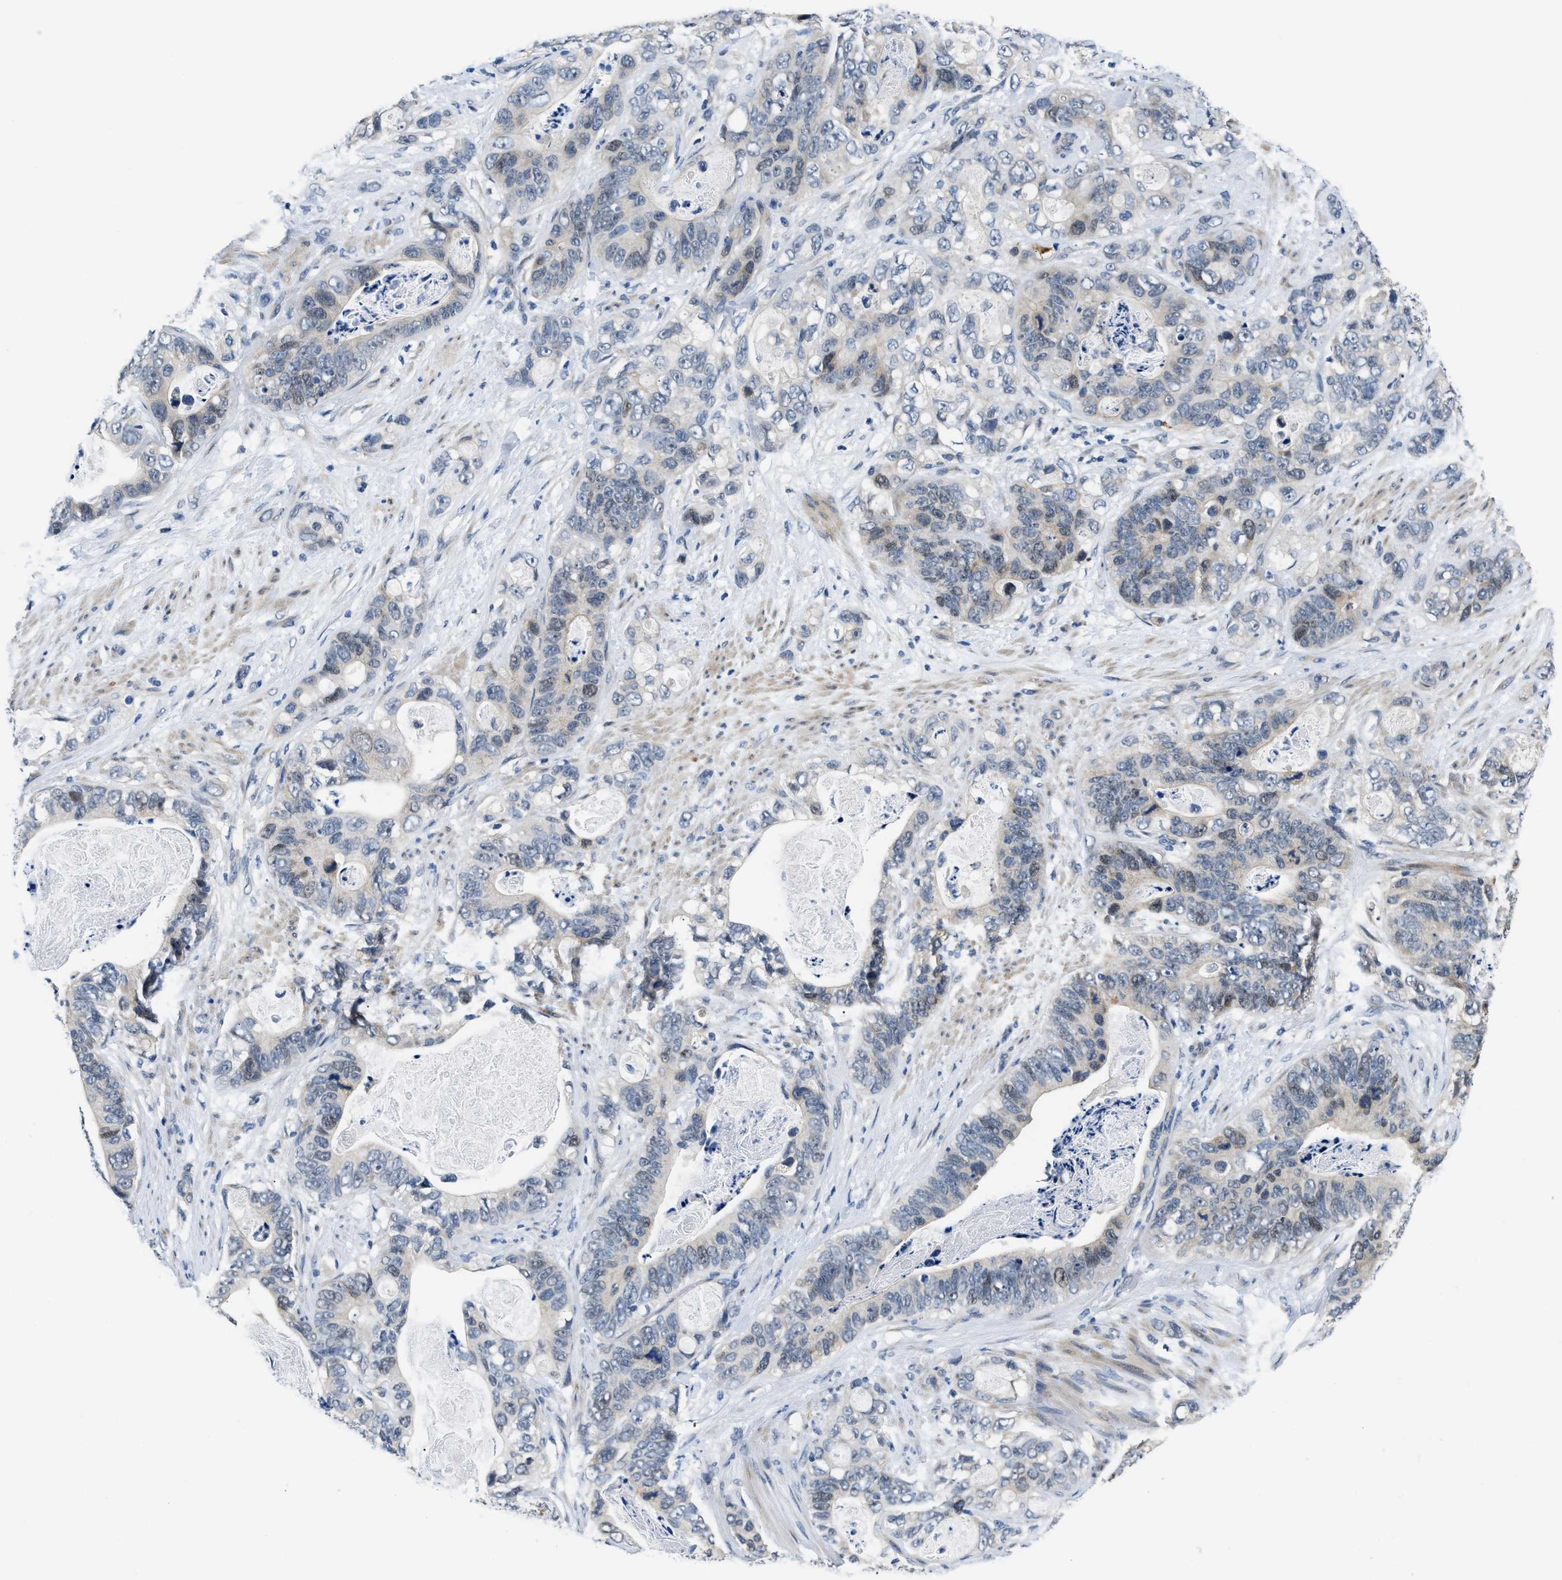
{"staining": {"intensity": "weak", "quantity": "<25%", "location": "cytoplasmic/membranous"}, "tissue": "stomach cancer", "cell_type": "Tumor cells", "image_type": "cancer", "snomed": [{"axis": "morphology", "description": "Normal tissue, NOS"}, {"axis": "morphology", "description": "Adenocarcinoma, NOS"}, {"axis": "topography", "description": "Stomach"}], "caption": "The image reveals no significant staining in tumor cells of stomach adenocarcinoma.", "gene": "CLGN", "patient": {"sex": "female", "age": 89}}